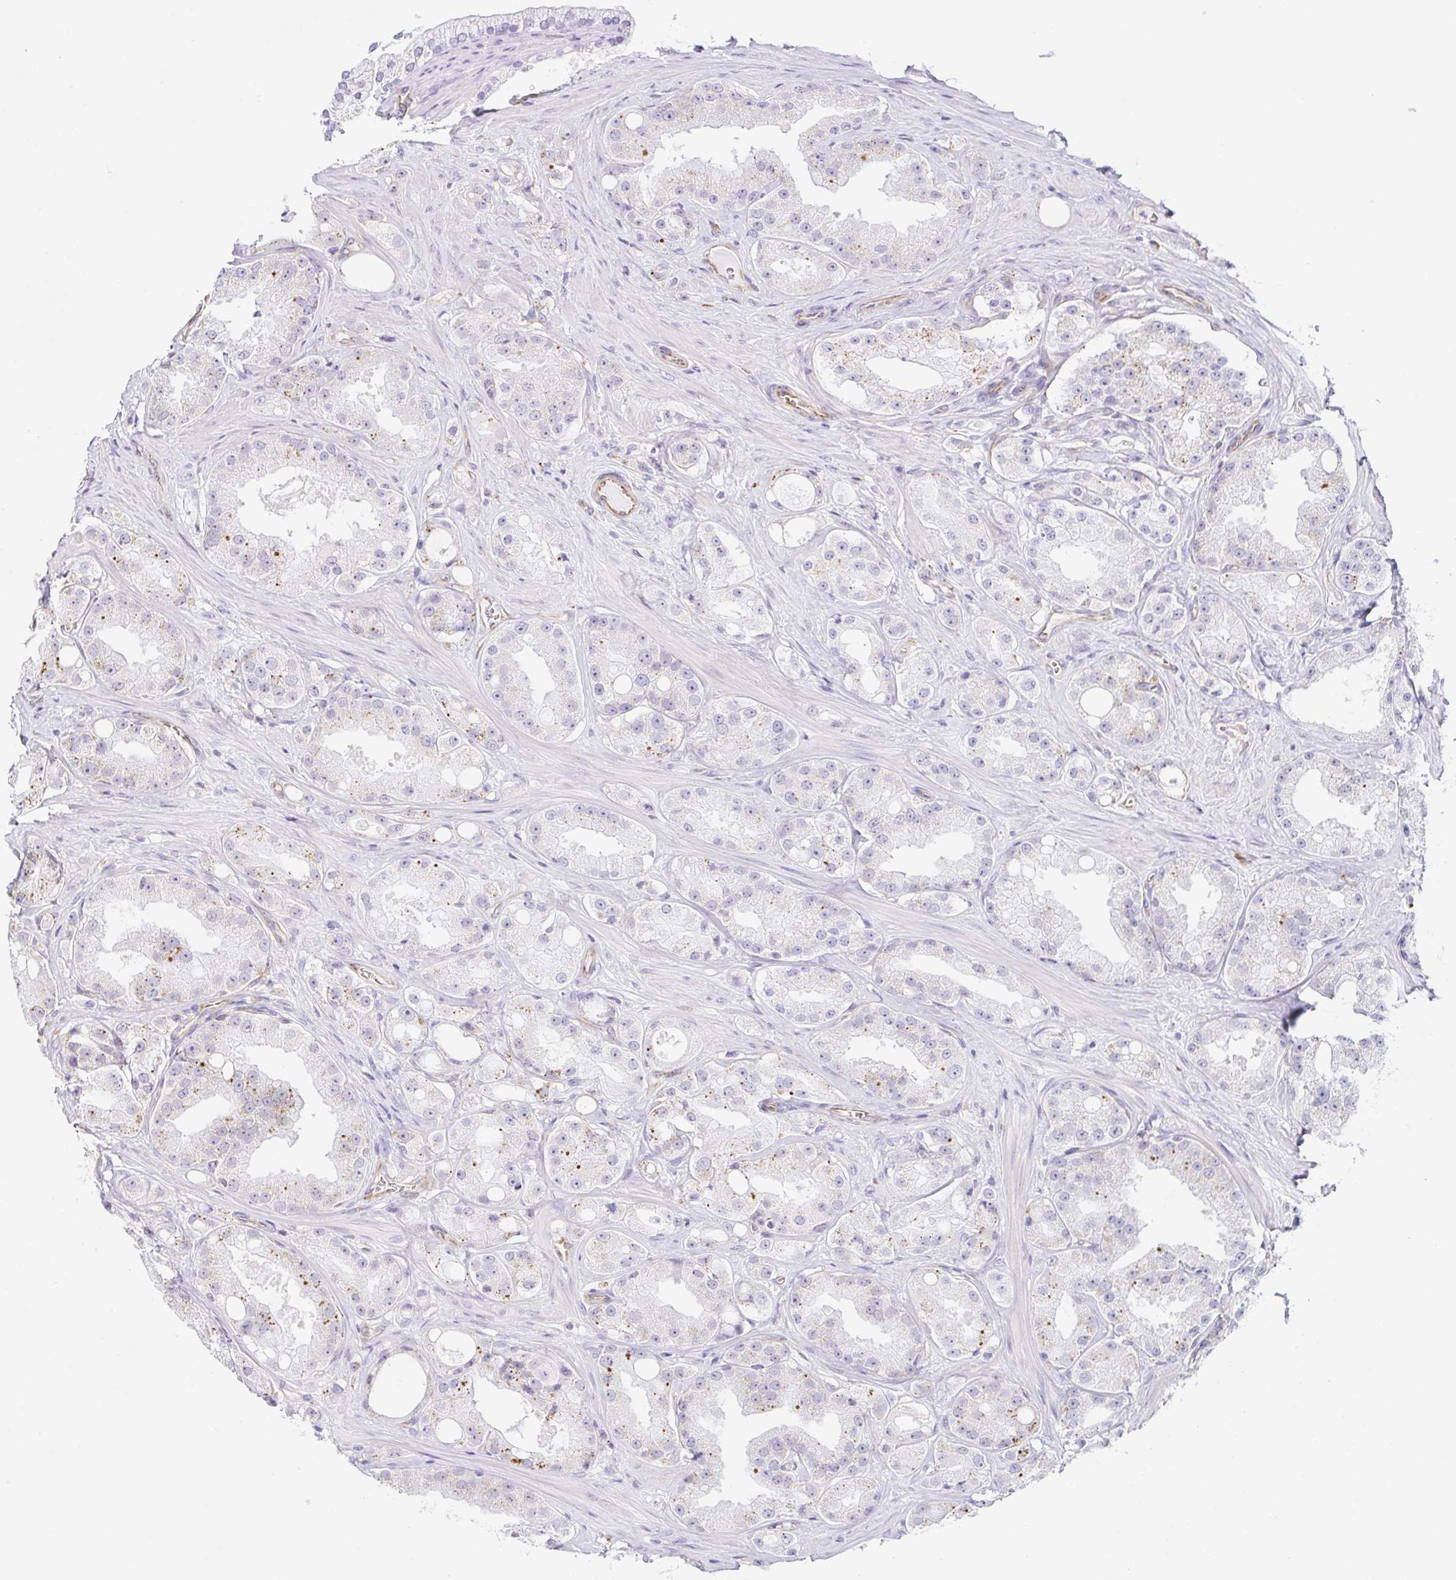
{"staining": {"intensity": "moderate", "quantity": "<25%", "location": "cytoplasmic/membranous"}, "tissue": "prostate cancer", "cell_type": "Tumor cells", "image_type": "cancer", "snomed": [{"axis": "morphology", "description": "Adenocarcinoma, High grade"}, {"axis": "topography", "description": "Prostate"}], "caption": "Brown immunohistochemical staining in human prostate cancer (adenocarcinoma (high-grade)) exhibits moderate cytoplasmic/membranous positivity in about <25% of tumor cells. The protein of interest is shown in brown color, while the nuclei are stained blue.", "gene": "DKK4", "patient": {"sex": "male", "age": 66}}